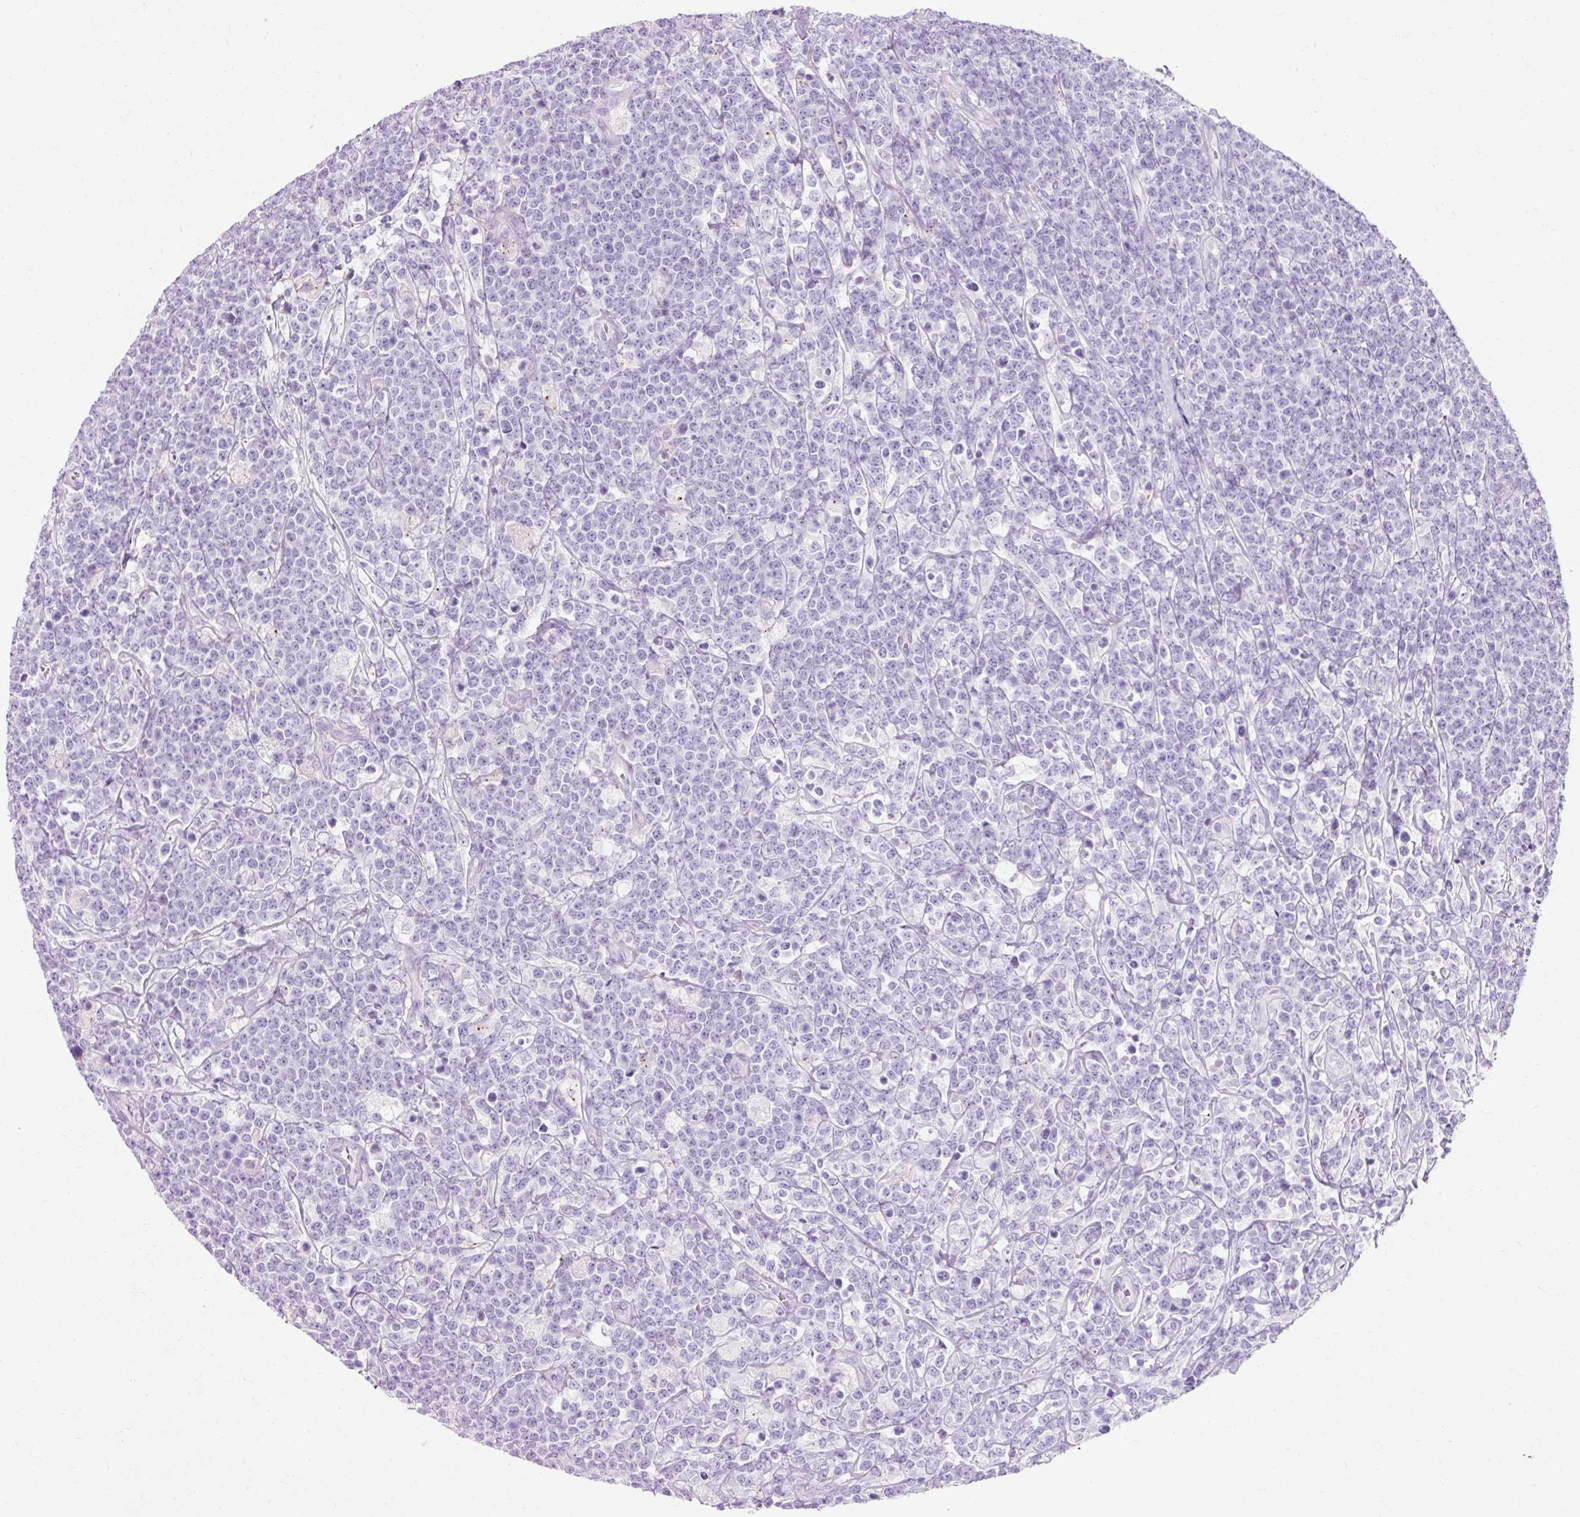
{"staining": {"intensity": "negative", "quantity": "none", "location": "none"}, "tissue": "lymphoma", "cell_type": "Tumor cells", "image_type": "cancer", "snomed": [{"axis": "morphology", "description": "Malignant lymphoma, non-Hodgkin's type, High grade"}, {"axis": "topography", "description": "Small intestine"}], "caption": "High magnification brightfield microscopy of high-grade malignant lymphoma, non-Hodgkin's type stained with DAB (3,3'-diaminobenzidine) (brown) and counterstained with hematoxylin (blue): tumor cells show no significant expression. (DAB immunohistochemistry with hematoxylin counter stain).", "gene": "CLDN25", "patient": {"sex": "male", "age": 8}}